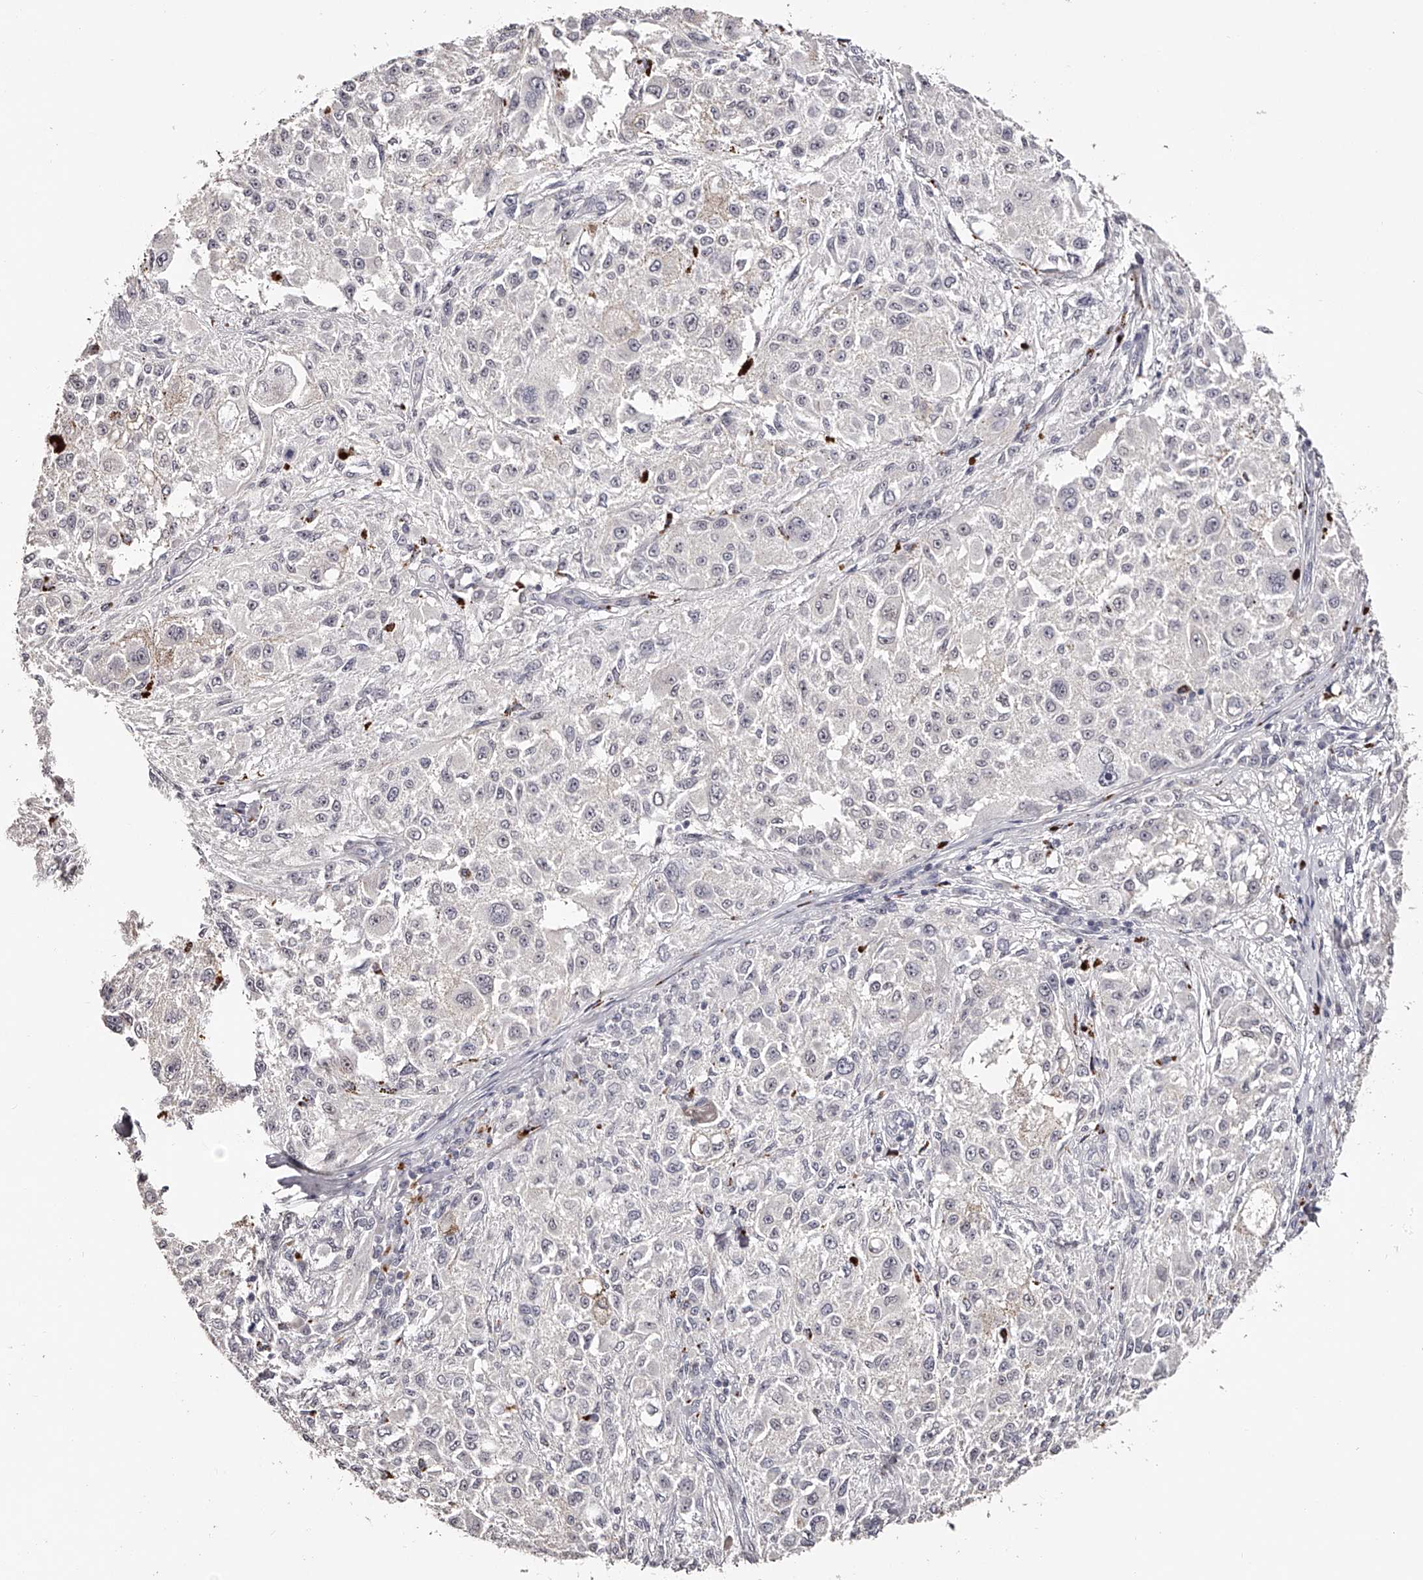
{"staining": {"intensity": "negative", "quantity": "none", "location": "none"}, "tissue": "melanoma", "cell_type": "Tumor cells", "image_type": "cancer", "snomed": [{"axis": "morphology", "description": "Necrosis, NOS"}, {"axis": "morphology", "description": "Malignant melanoma, NOS"}, {"axis": "topography", "description": "Skin"}], "caption": "Tumor cells show no significant expression in melanoma.", "gene": "SLC35D3", "patient": {"sex": "female", "age": 87}}